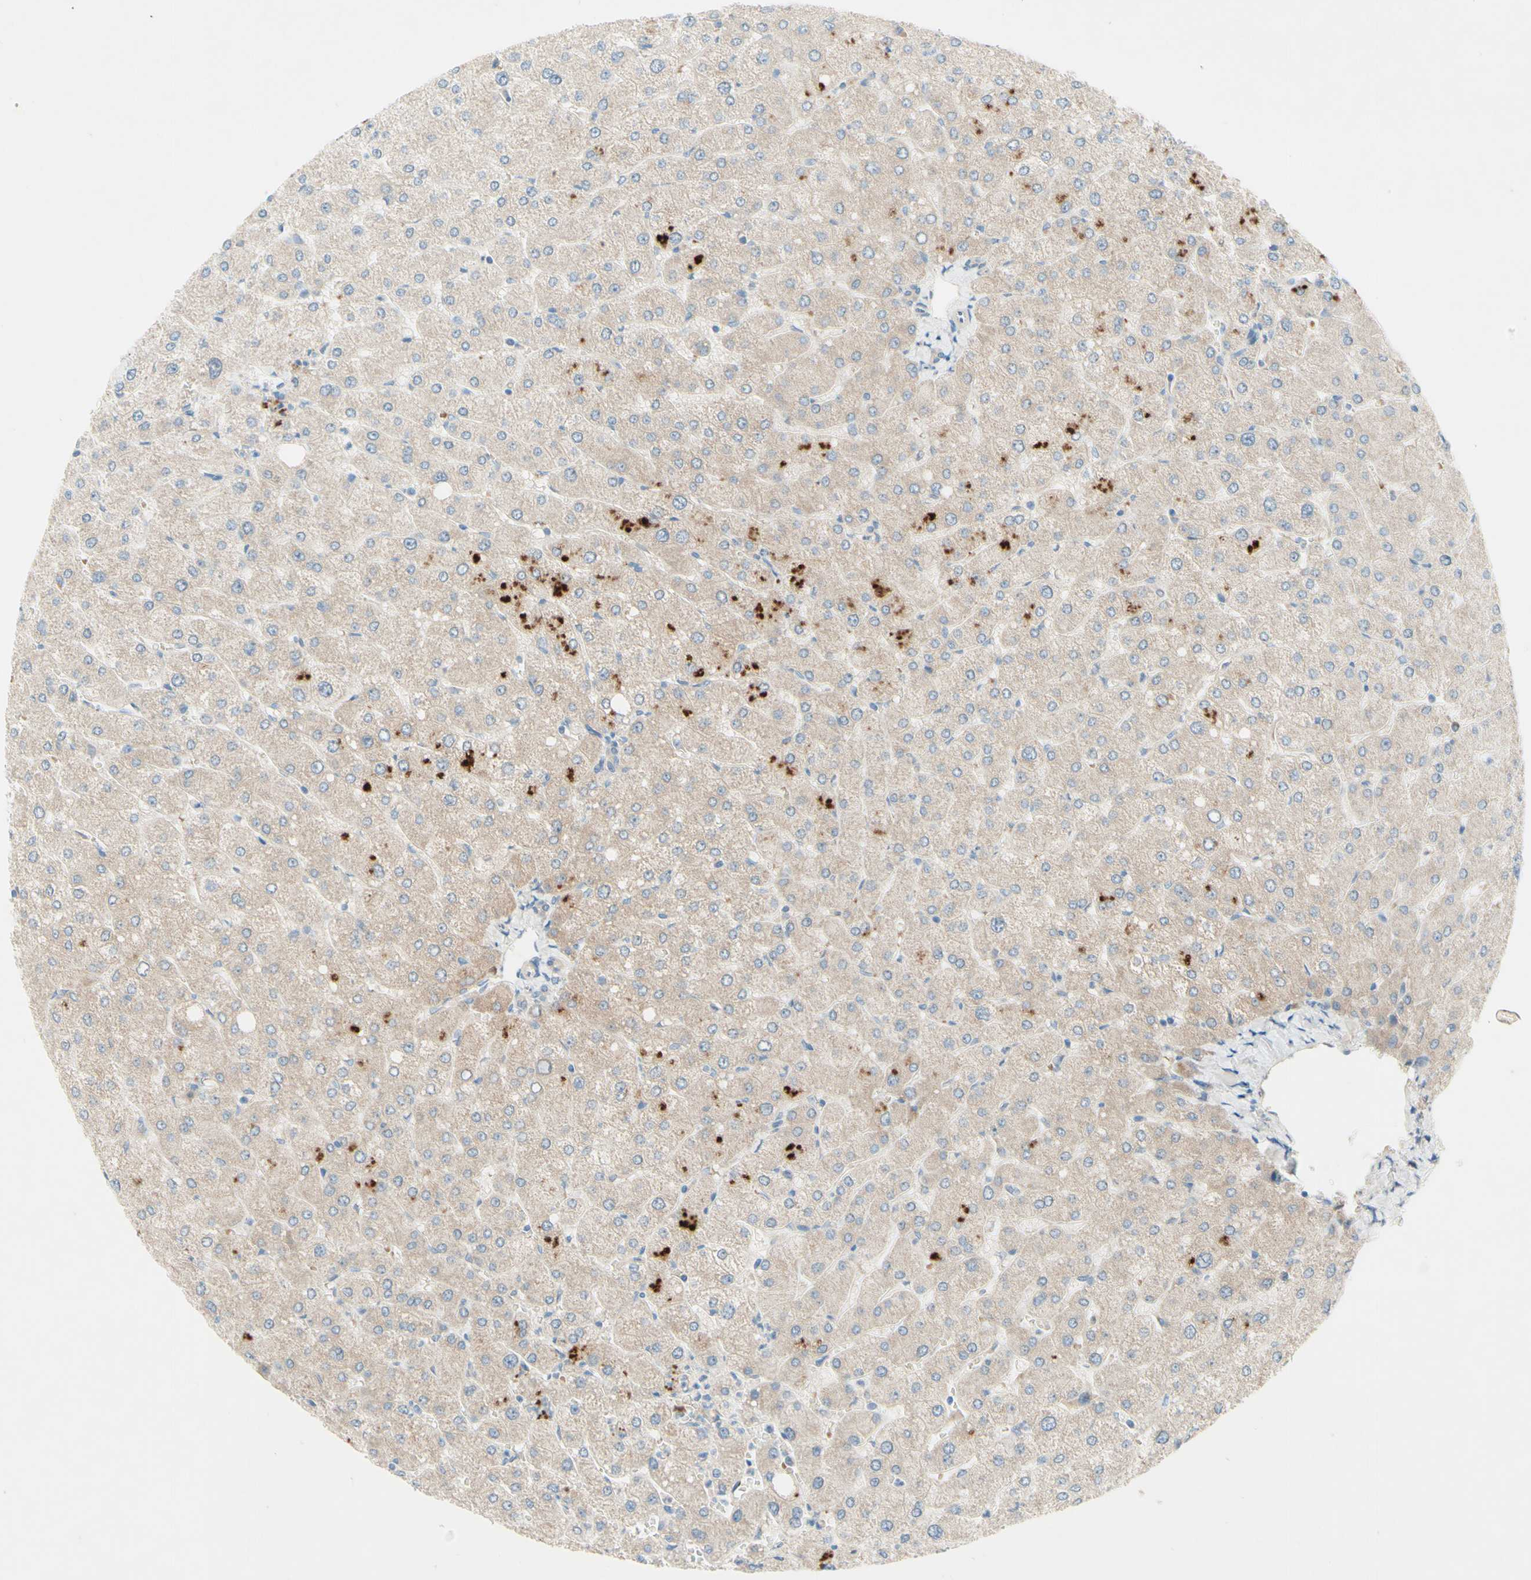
{"staining": {"intensity": "weak", "quantity": "25%-75%", "location": "cytoplasmic/membranous"}, "tissue": "liver", "cell_type": "Cholangiocytes", "image_type": "normal", "snomed": [{"axis": "morphology", "description": "Normal tissue, NOS"}, {"axis": "topography", "description": "Liver"}], "caption": "Immunohistochemical staining of benign human liver reveals 25%-75% levels of weak cytoplasmic/membranous protein staining in about 25%-75% of cholangiocytes.", "gene": "IL2", "patient": {"sex": "male", "age": 55}}